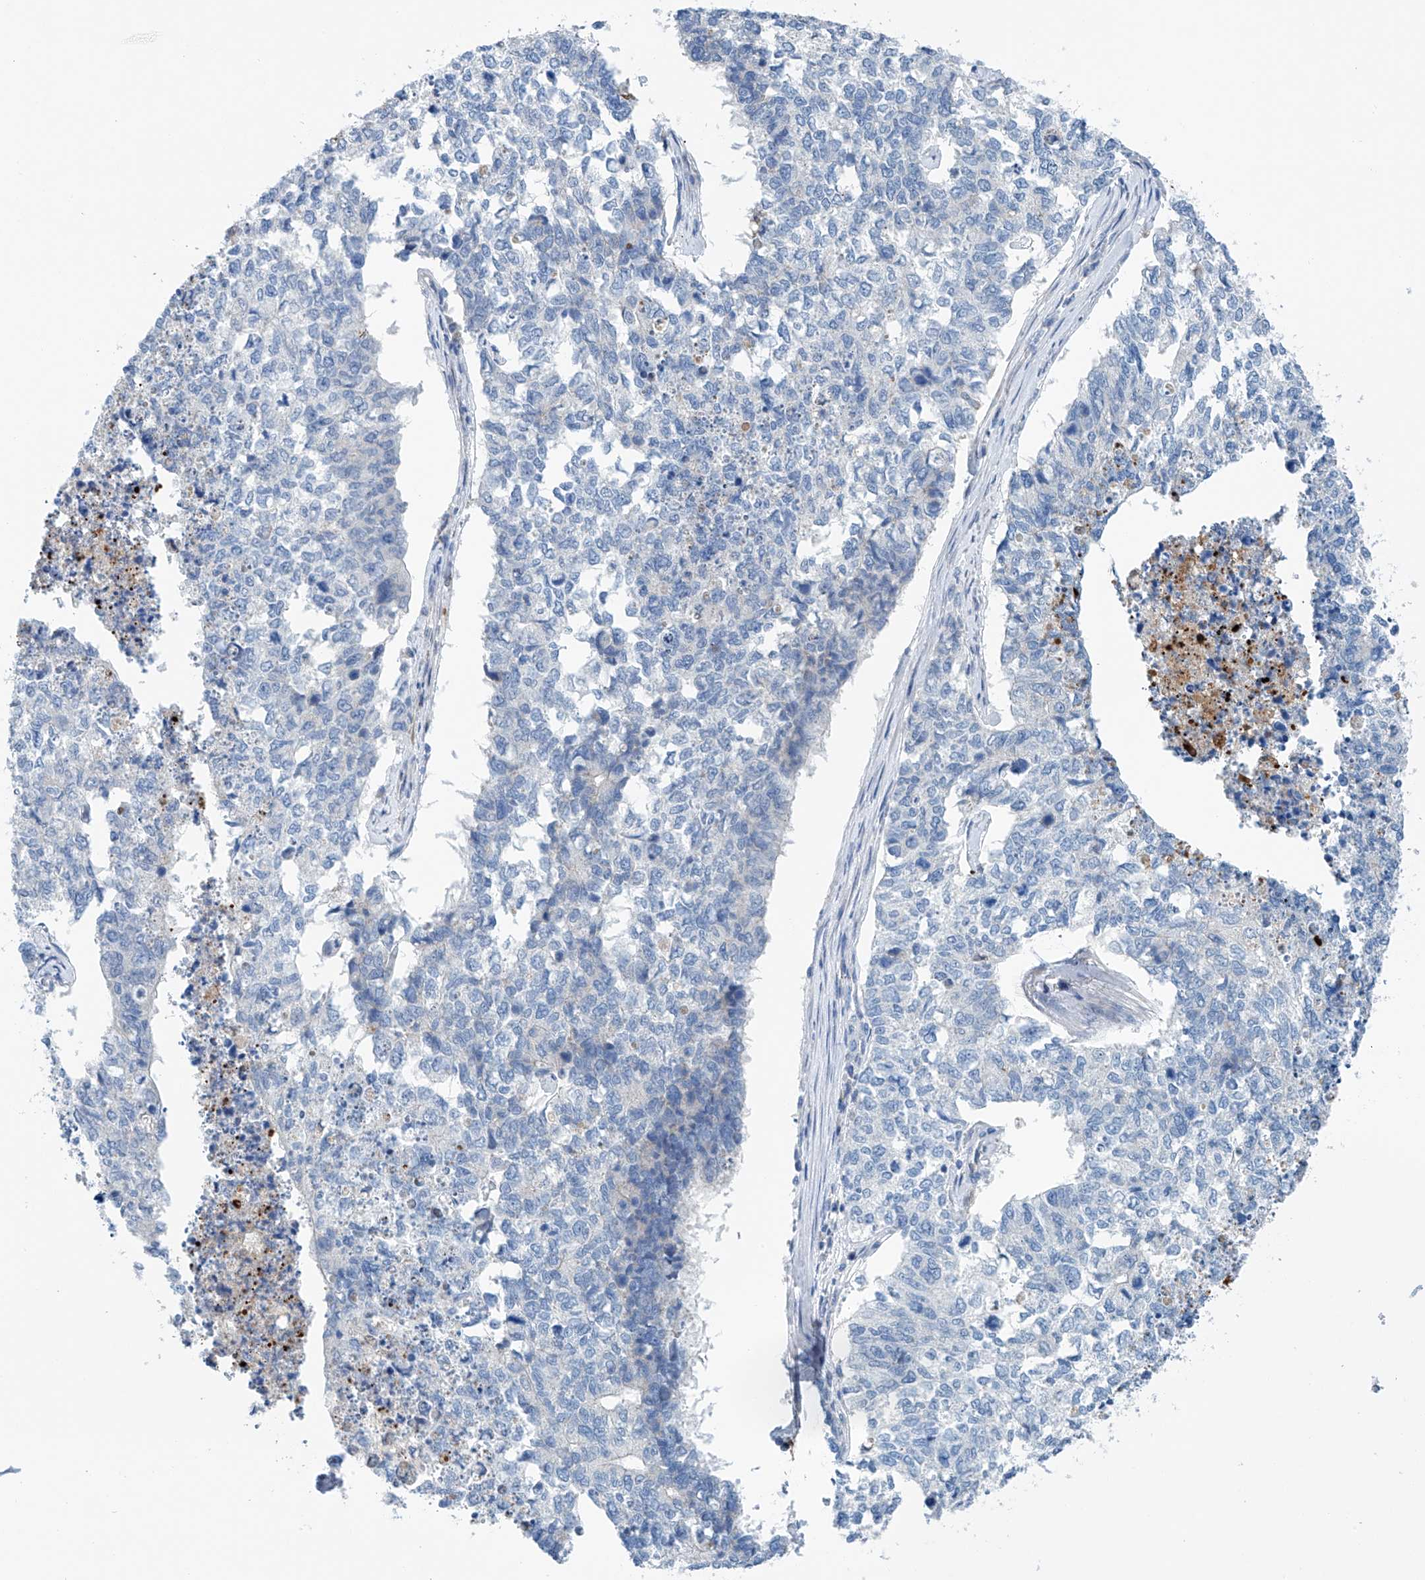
{"staining": {"intensity": "negative", "quantity": "none", "location": "none"}, "tissue": "cervical cancer", "cell_type": "Tumor cells", "image_type": "cancer", "snomed": [{"axis": "morphology", "description": "Squamous cell carcinoma, NOS"}, {"axis": "topography", "description": "Cervix"}], "caption": "Immunohistochemical staining of cervical squamous cell carcinoma shows no significant expression in tumor cells.", "gene": "CEP85L", "patient": {"sex": "female", "age": 63}}